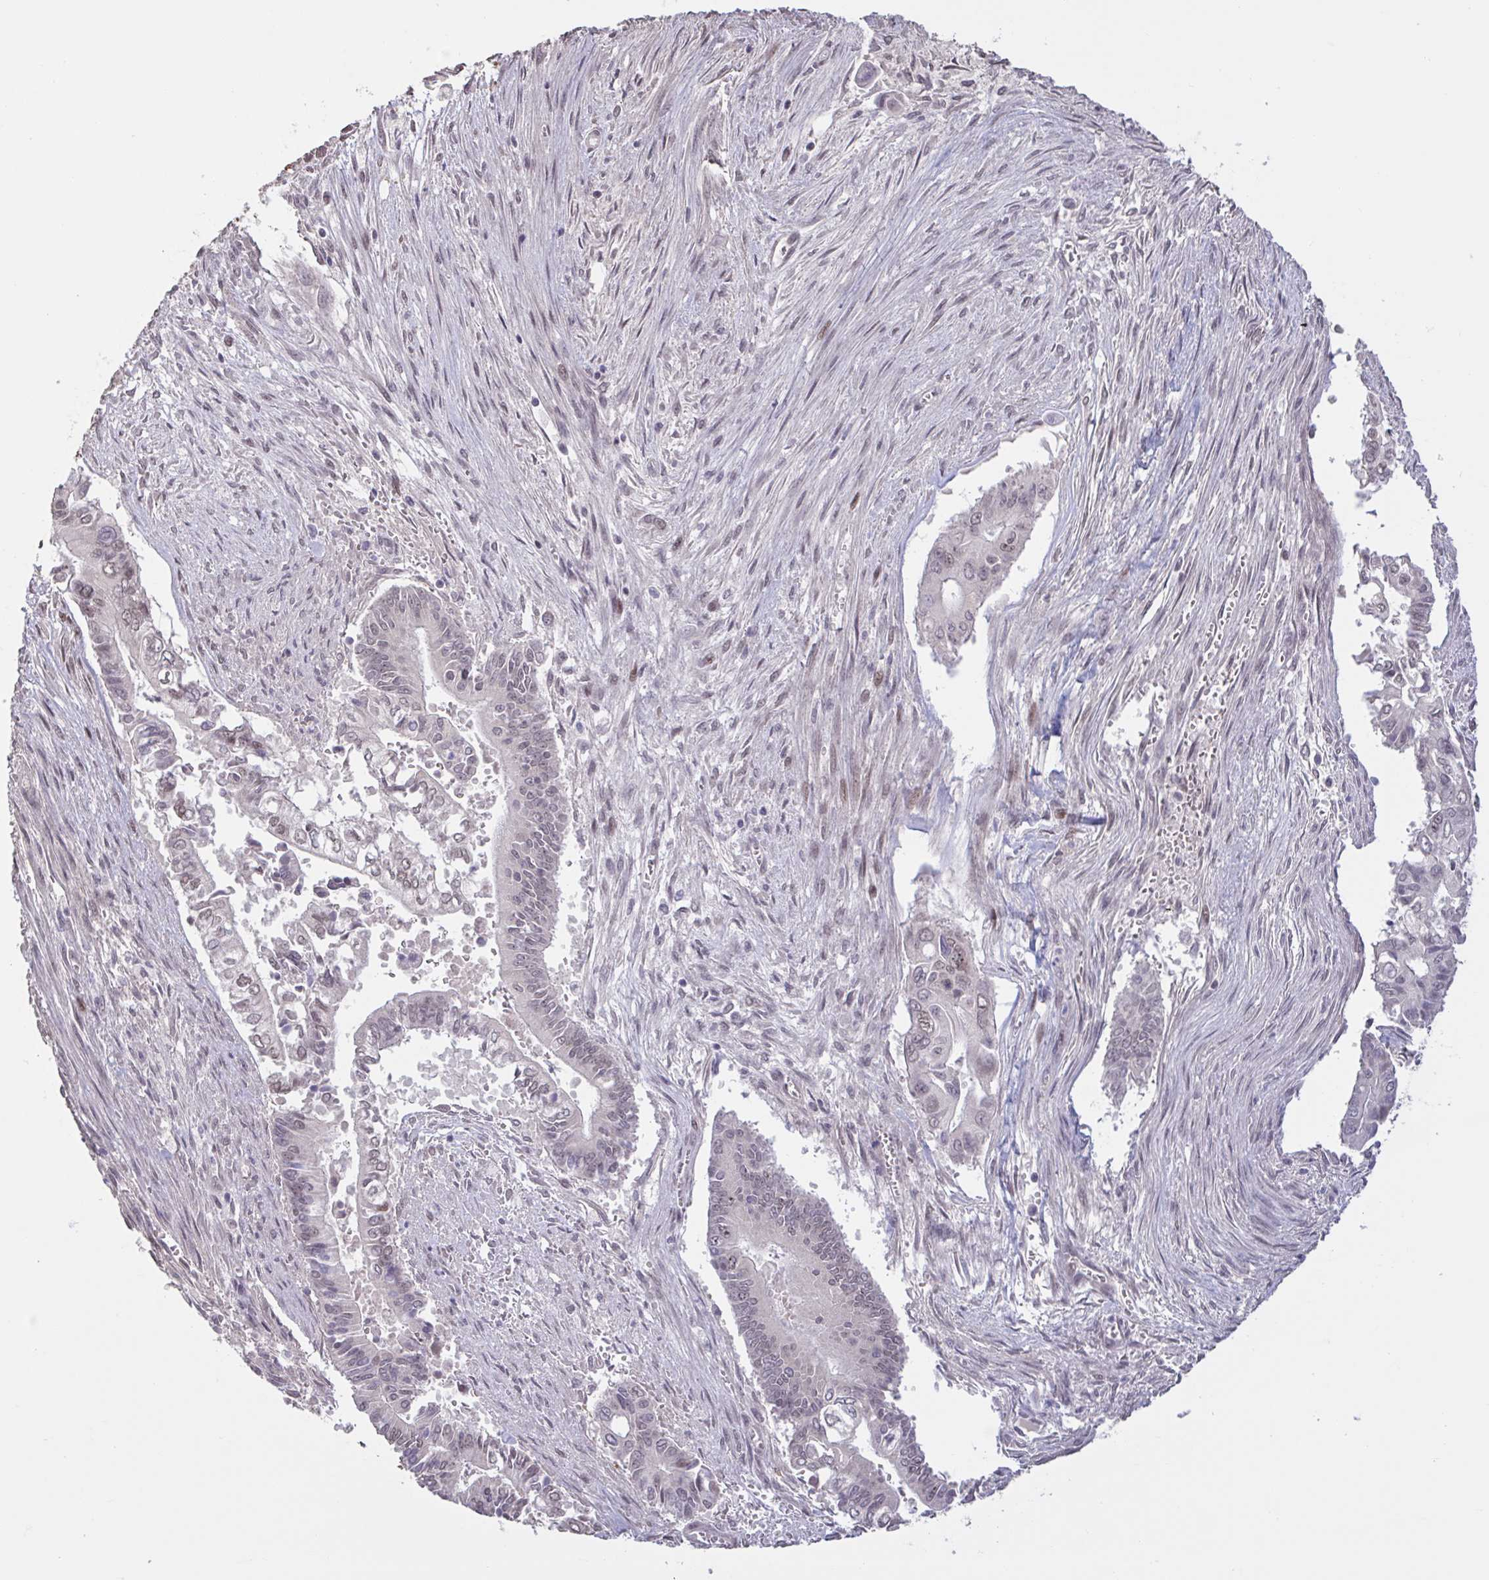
{"staining": {"intensity": "weak", "quantity": "25%-75%", "location": "nuclear"}, "tissue": "pancreatic cancer", "cell_type": "Tumor cells", "image_type": "cancer", "snomed": [{"axis": "morphology", "description": "Adenocarcinoma, NOS"}, {"axis": "topography", "description": "Pancreas"}], "caption": "Immunohistochemical staining of pancreatic cancer (adenocarcinoma) reveals weak nuclear protein staining in approximately 25%-75% of tumor cells. (DAB = brown stain, brightfield microscopy at high magnification).", "gene": "ZNF414", "patient": {"sex": "male", "age": 68}}